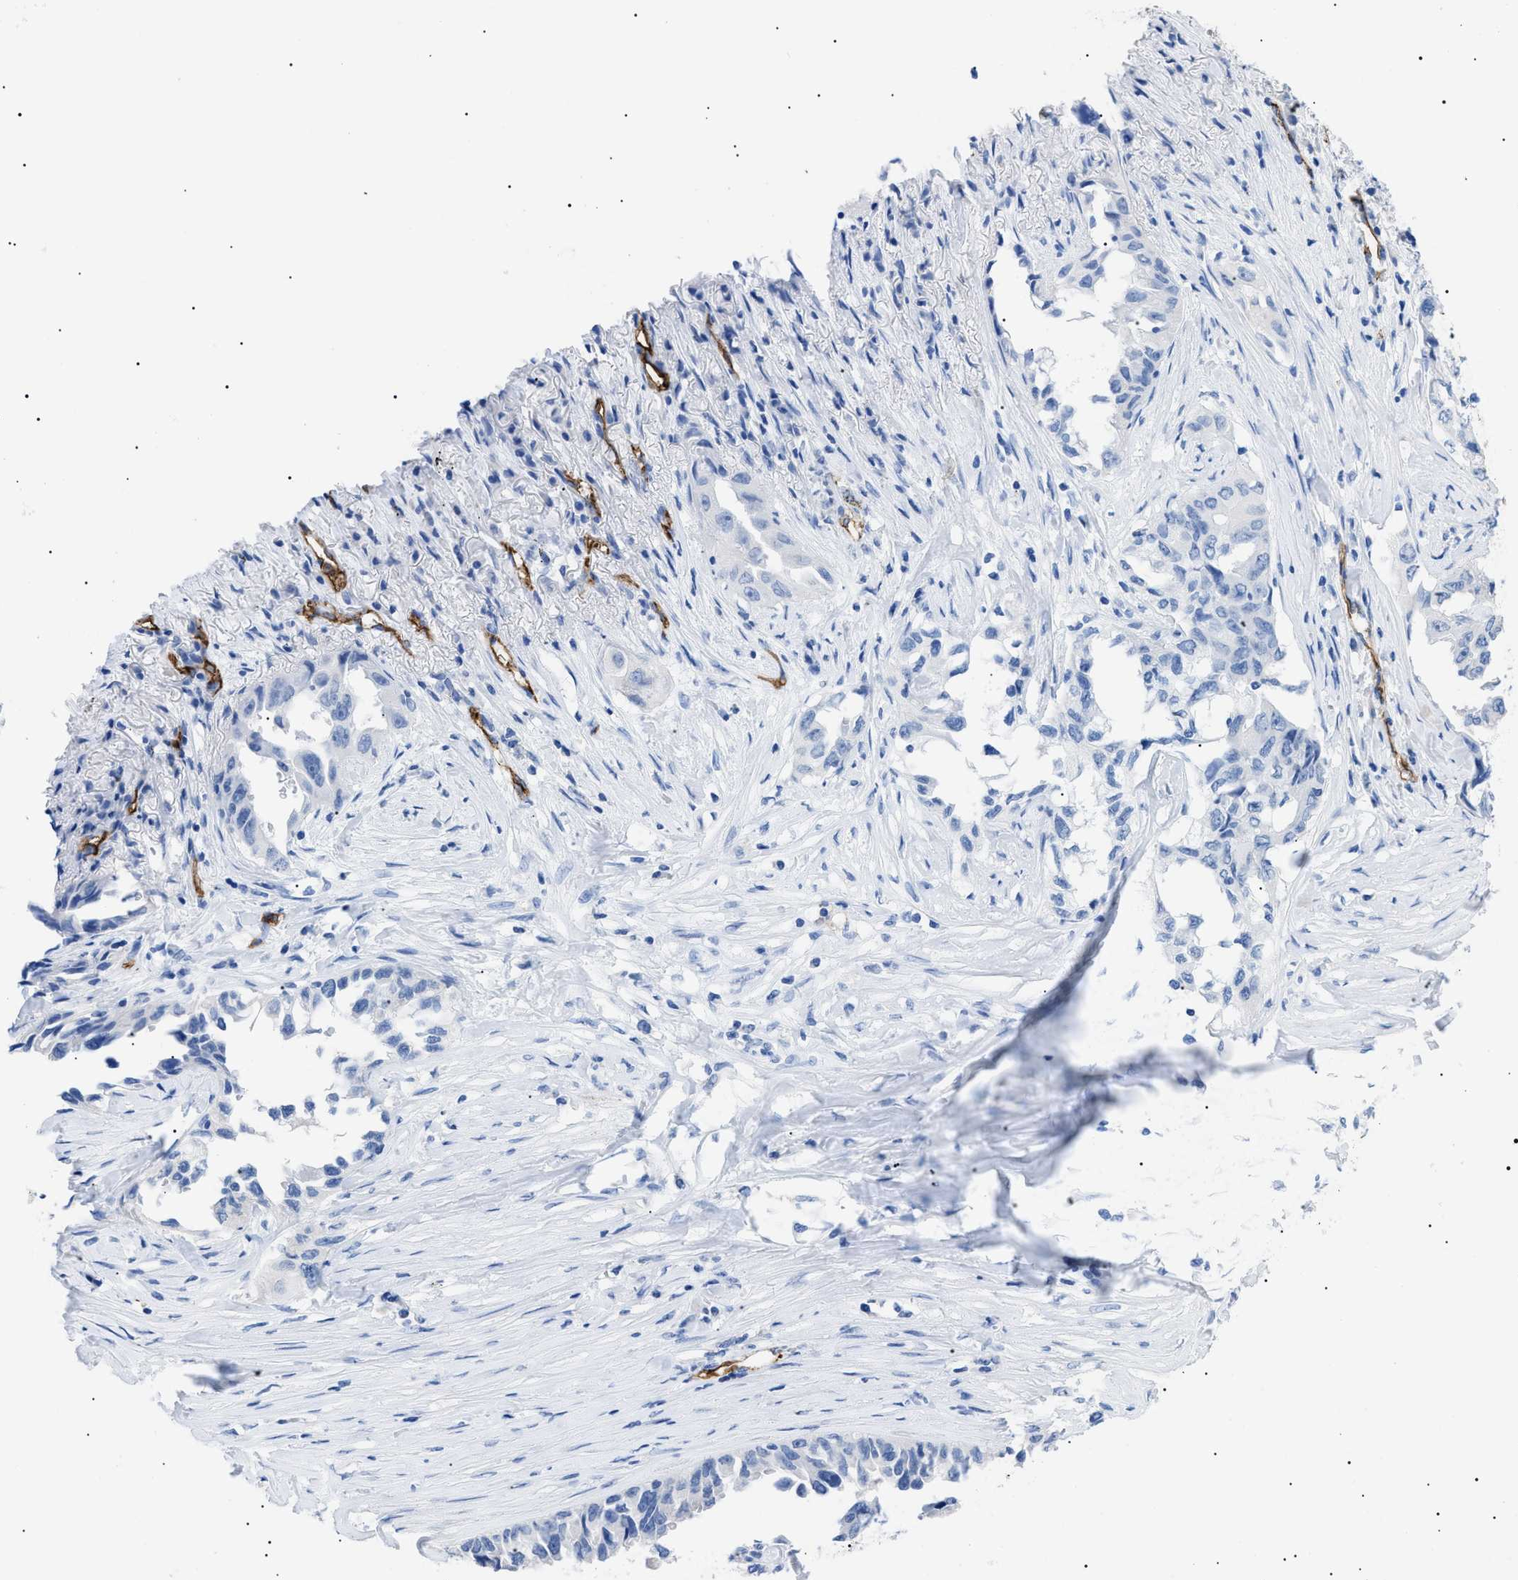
{"staining": {"intensity": "negative", "quantity": "none", "location": "none"}, "tissue": "lung cancer", "cell_type": "Tumor cells", "image_type": "cancer", "snomed": [{"axis": "morphology", "description": "Adenocarcinoma, NOS"}, {"axis": "topography", "description": "Lung"}], "caption": "Human lung adenocarcinoma stained for a protein using immunohistochemistry reveals no positivity in tumor cells.", "gene": "PODXL", "patient": {"sex": "female", "age": 51}}